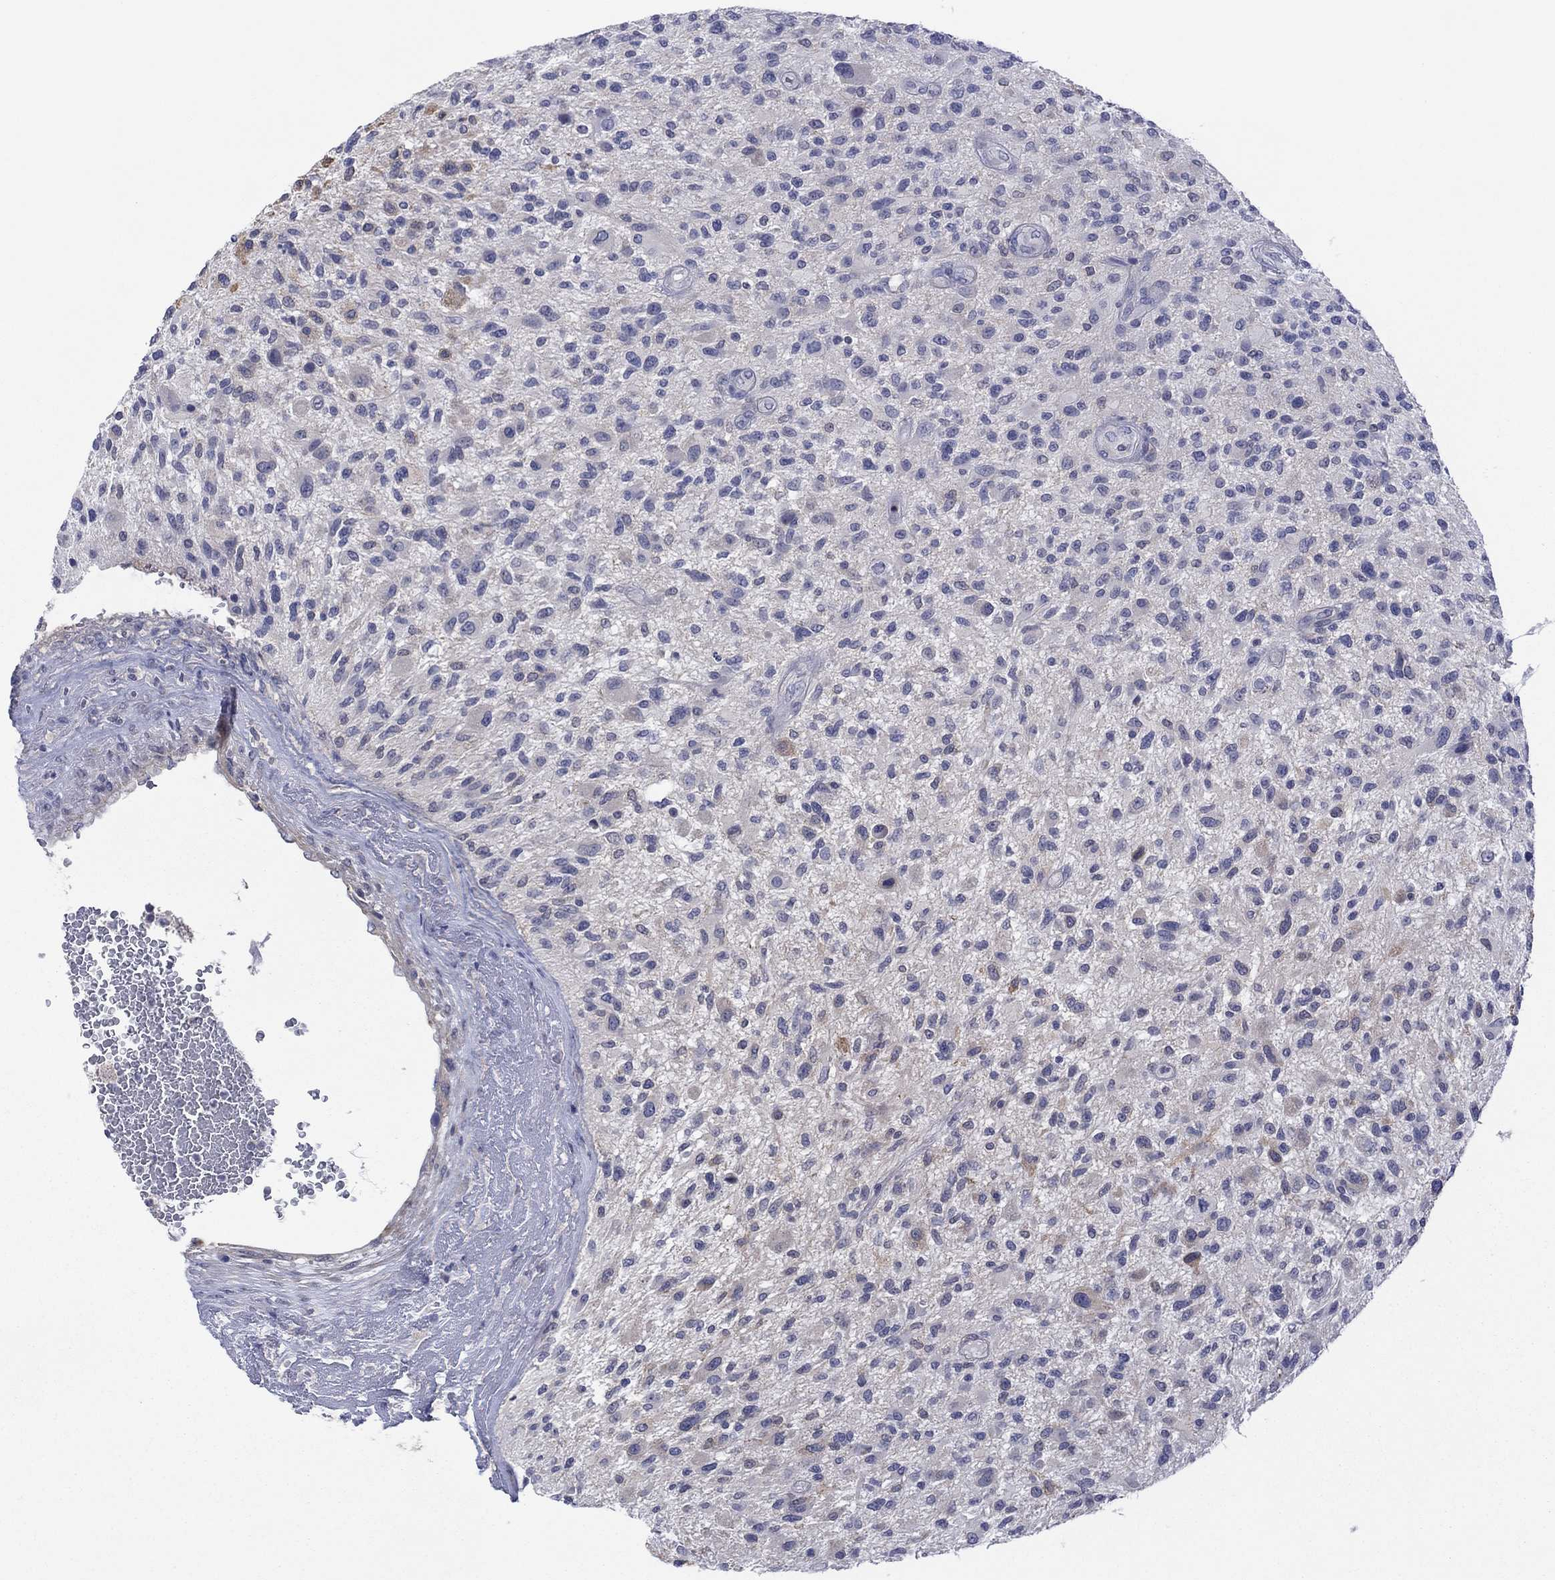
{"staining": {"intensity": "negative", "quantity": "none", "location": "none"}, "tissue": "glioma", "cell_type": "Tumor cells", "image_type": "cancer", "snomed": [{"axis": "morphology", "description": "Glioma, malignant, High grade"}, {"axis": "topography", "description": "Brain"}], "caption": "A histopathology image of human malignant glioma (high-grade) is negative for staining in tumor cells.", "gene": "CYP2B6", "patient": {"sex": "male", "age": 47}}